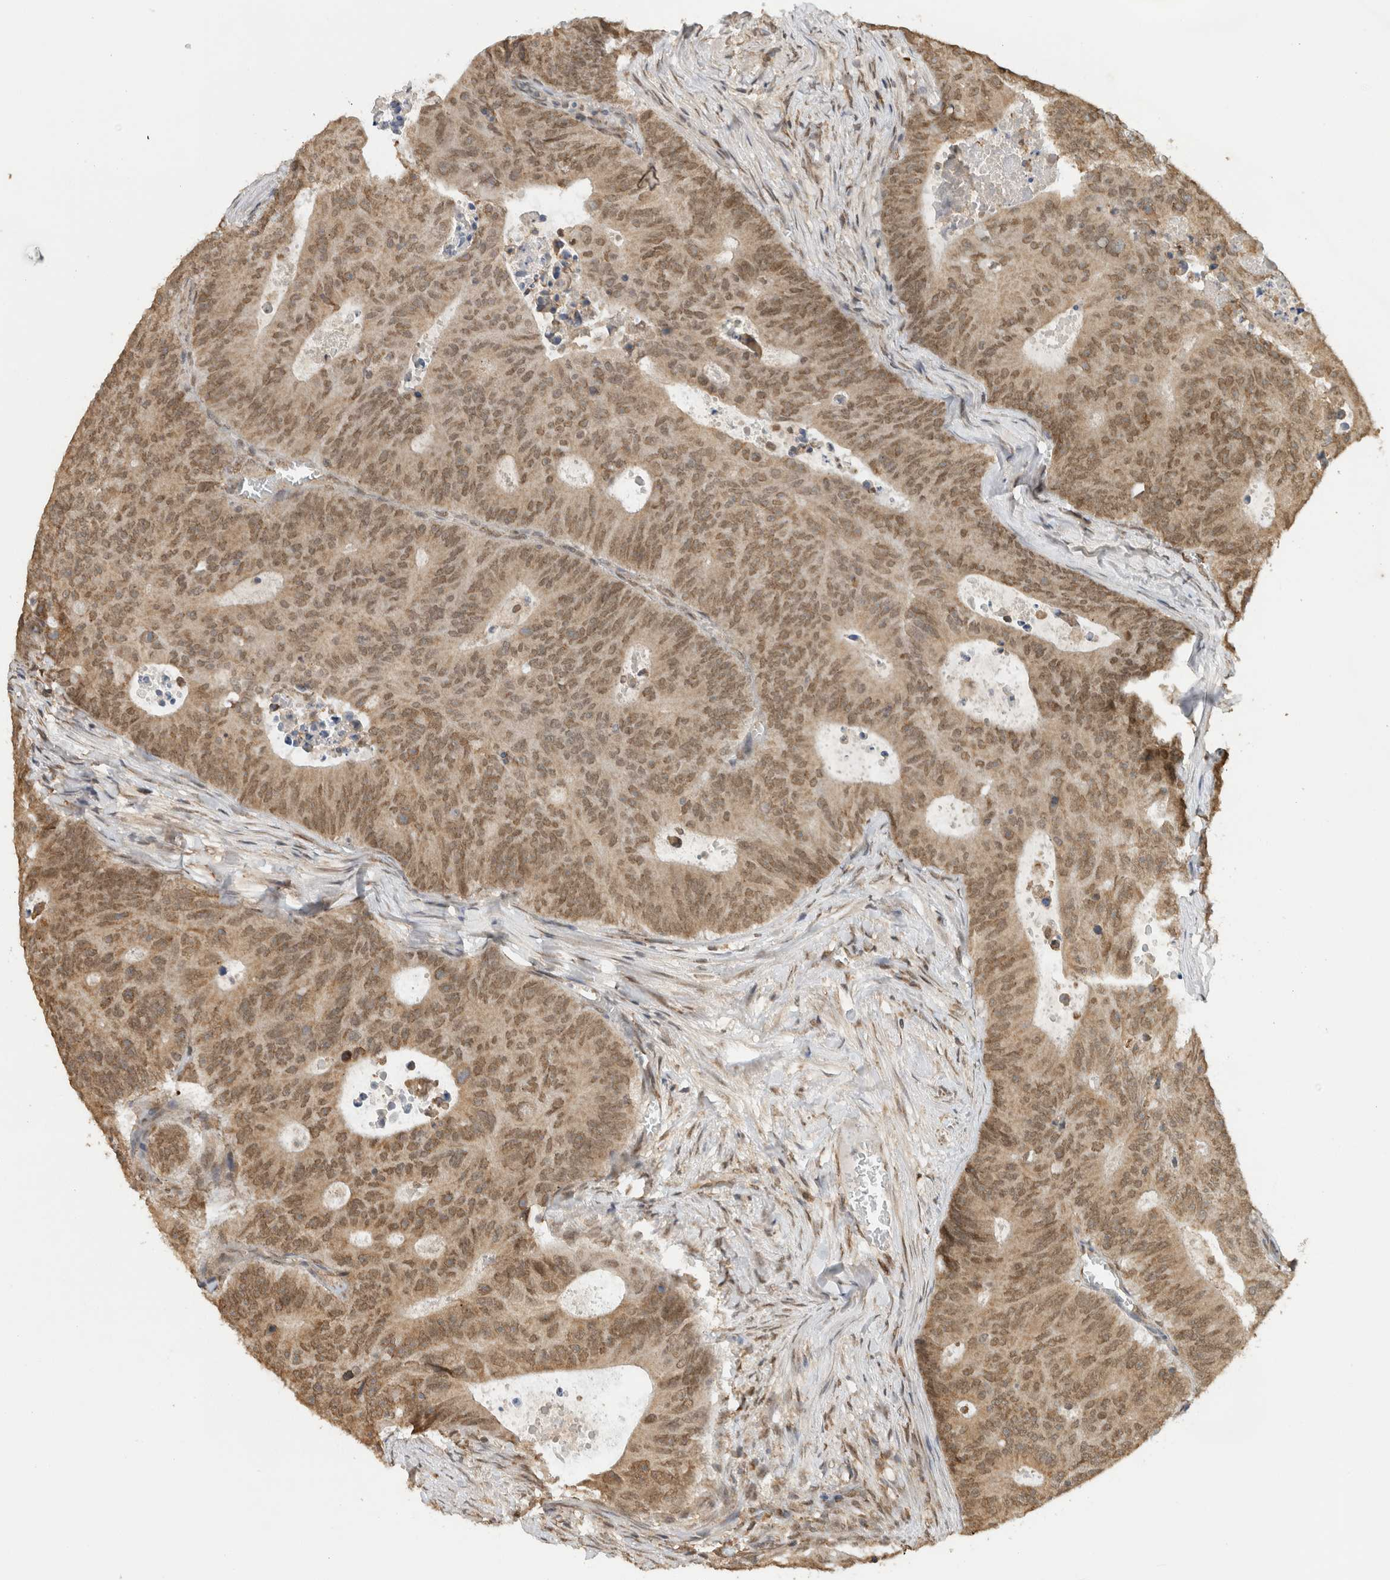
{"staining": {"intensity": "moderate", "quantity": ">75%", "location": "cytoplasmic/membranous,nuclear"}, "tissue": "colorectal cancer", "cell_type": "Tumor cells", "image_type": "cancer", "snomed": [{"axis": "morphology", "description": "Adenocarcinoma, NOS"}, {"axis": "topography", "description": "Colon"}], "caption": "Moderate cytoplasmic/membranous and nuclear protein expression is identified in approximately >75% of tumor cells in colorectal cancer. Using DAB (brown) and hematoxylin (blue) stains, captured at high magnification using brightfield microscopy.", "gene": "C1orf21", "patient": {"sex": "male", "age": 87}}